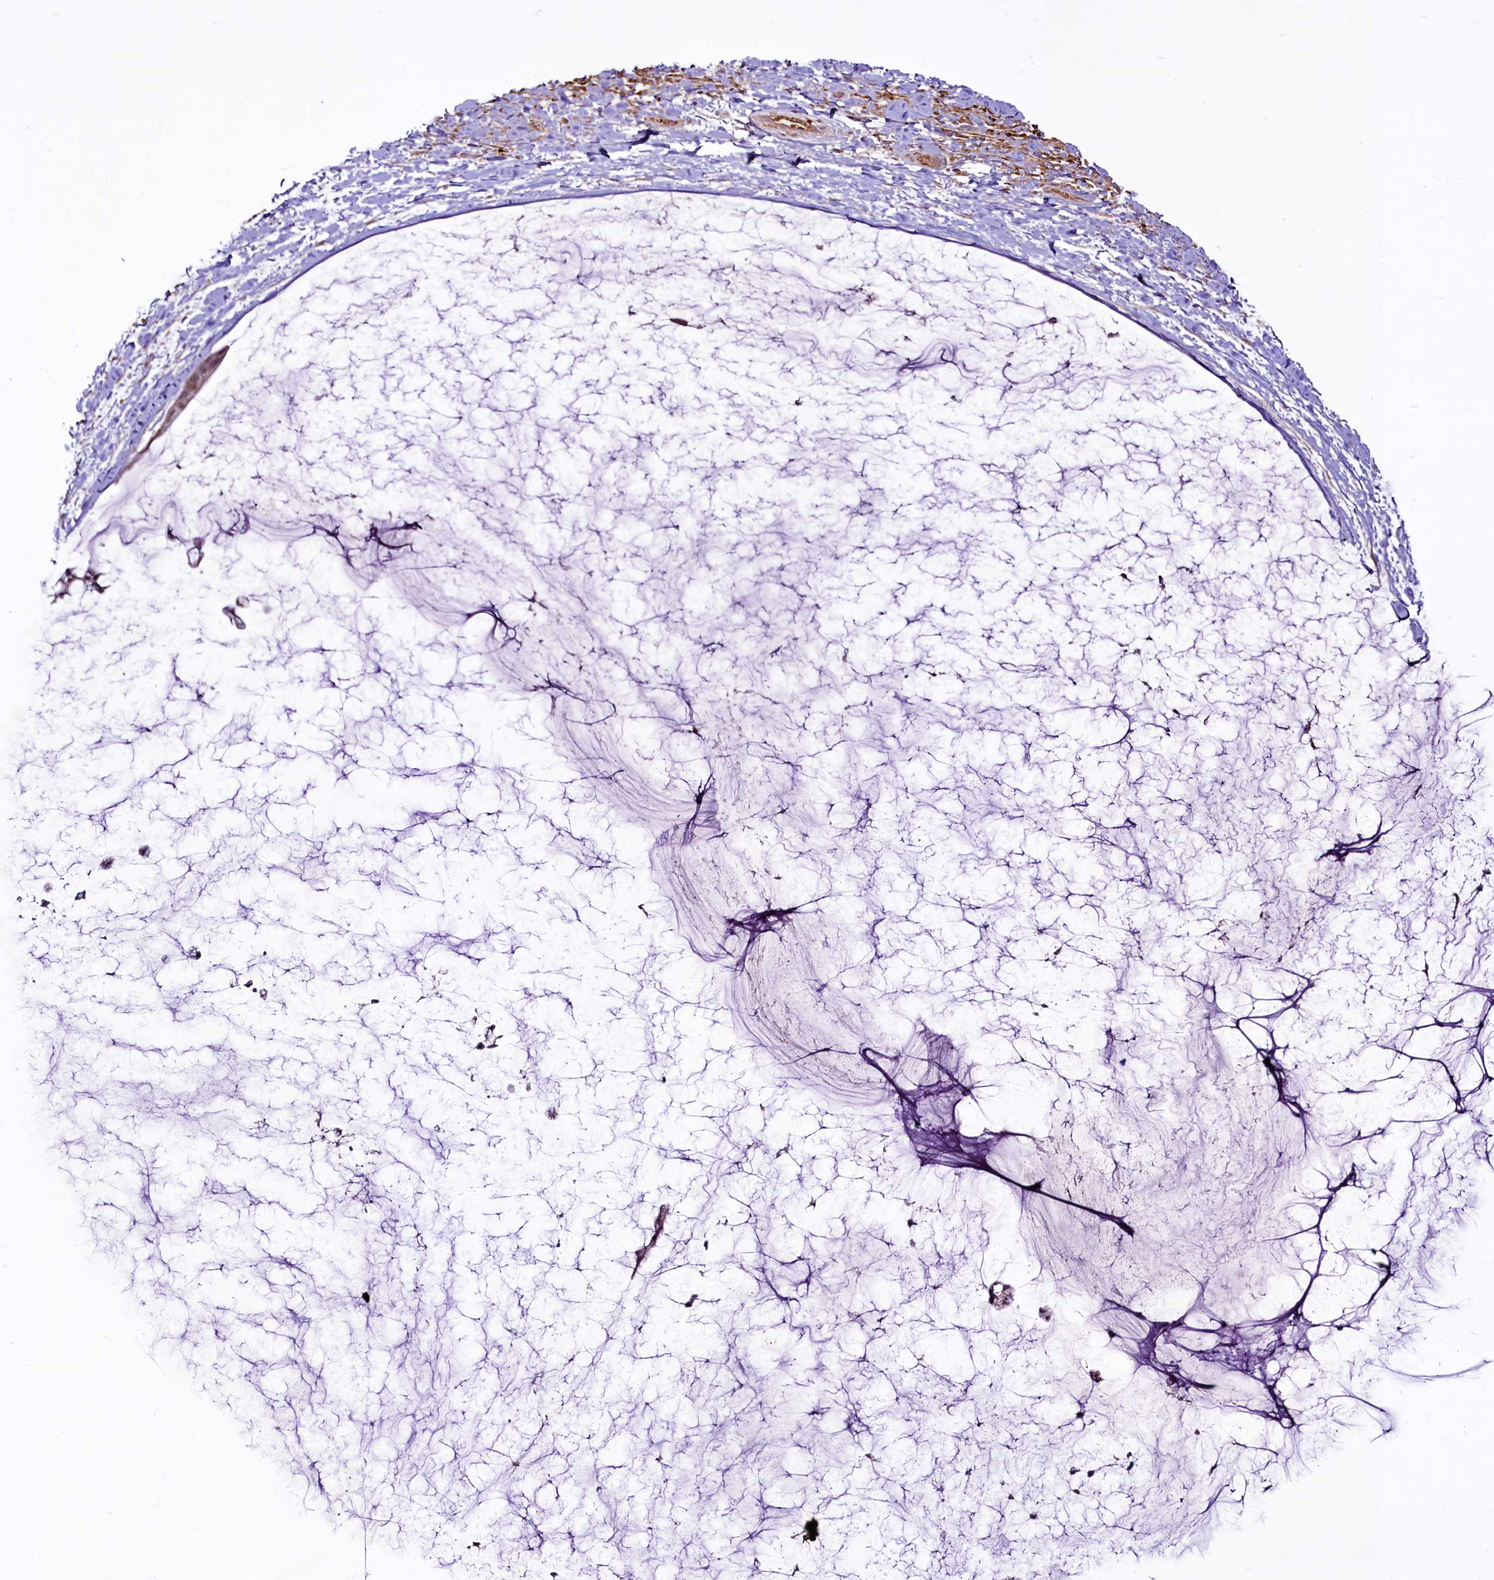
{"staining": {"intensity": "negative", "quantity": "none", "location": "none"}, "tissue": "ovarian cancer", "cell_type": "Tumor cells", "image_type": "cancer", "snomed": [{"axis": "morphology", "description": "Cystadenocarcinoma, mucinous, NOS"}, {"axis": "topography", "description": "Ovary"}], "caption": "This histopathology image is of ovarian cancer (mucinous cystadenocarcinoma) stained with immunohistochemistry to label a protein in brown with the nuclei are counter-stained blue. There is no staining in tumor cells.", "gene": "SUSD3", "patient": {"sex": "female", "age": 39}}